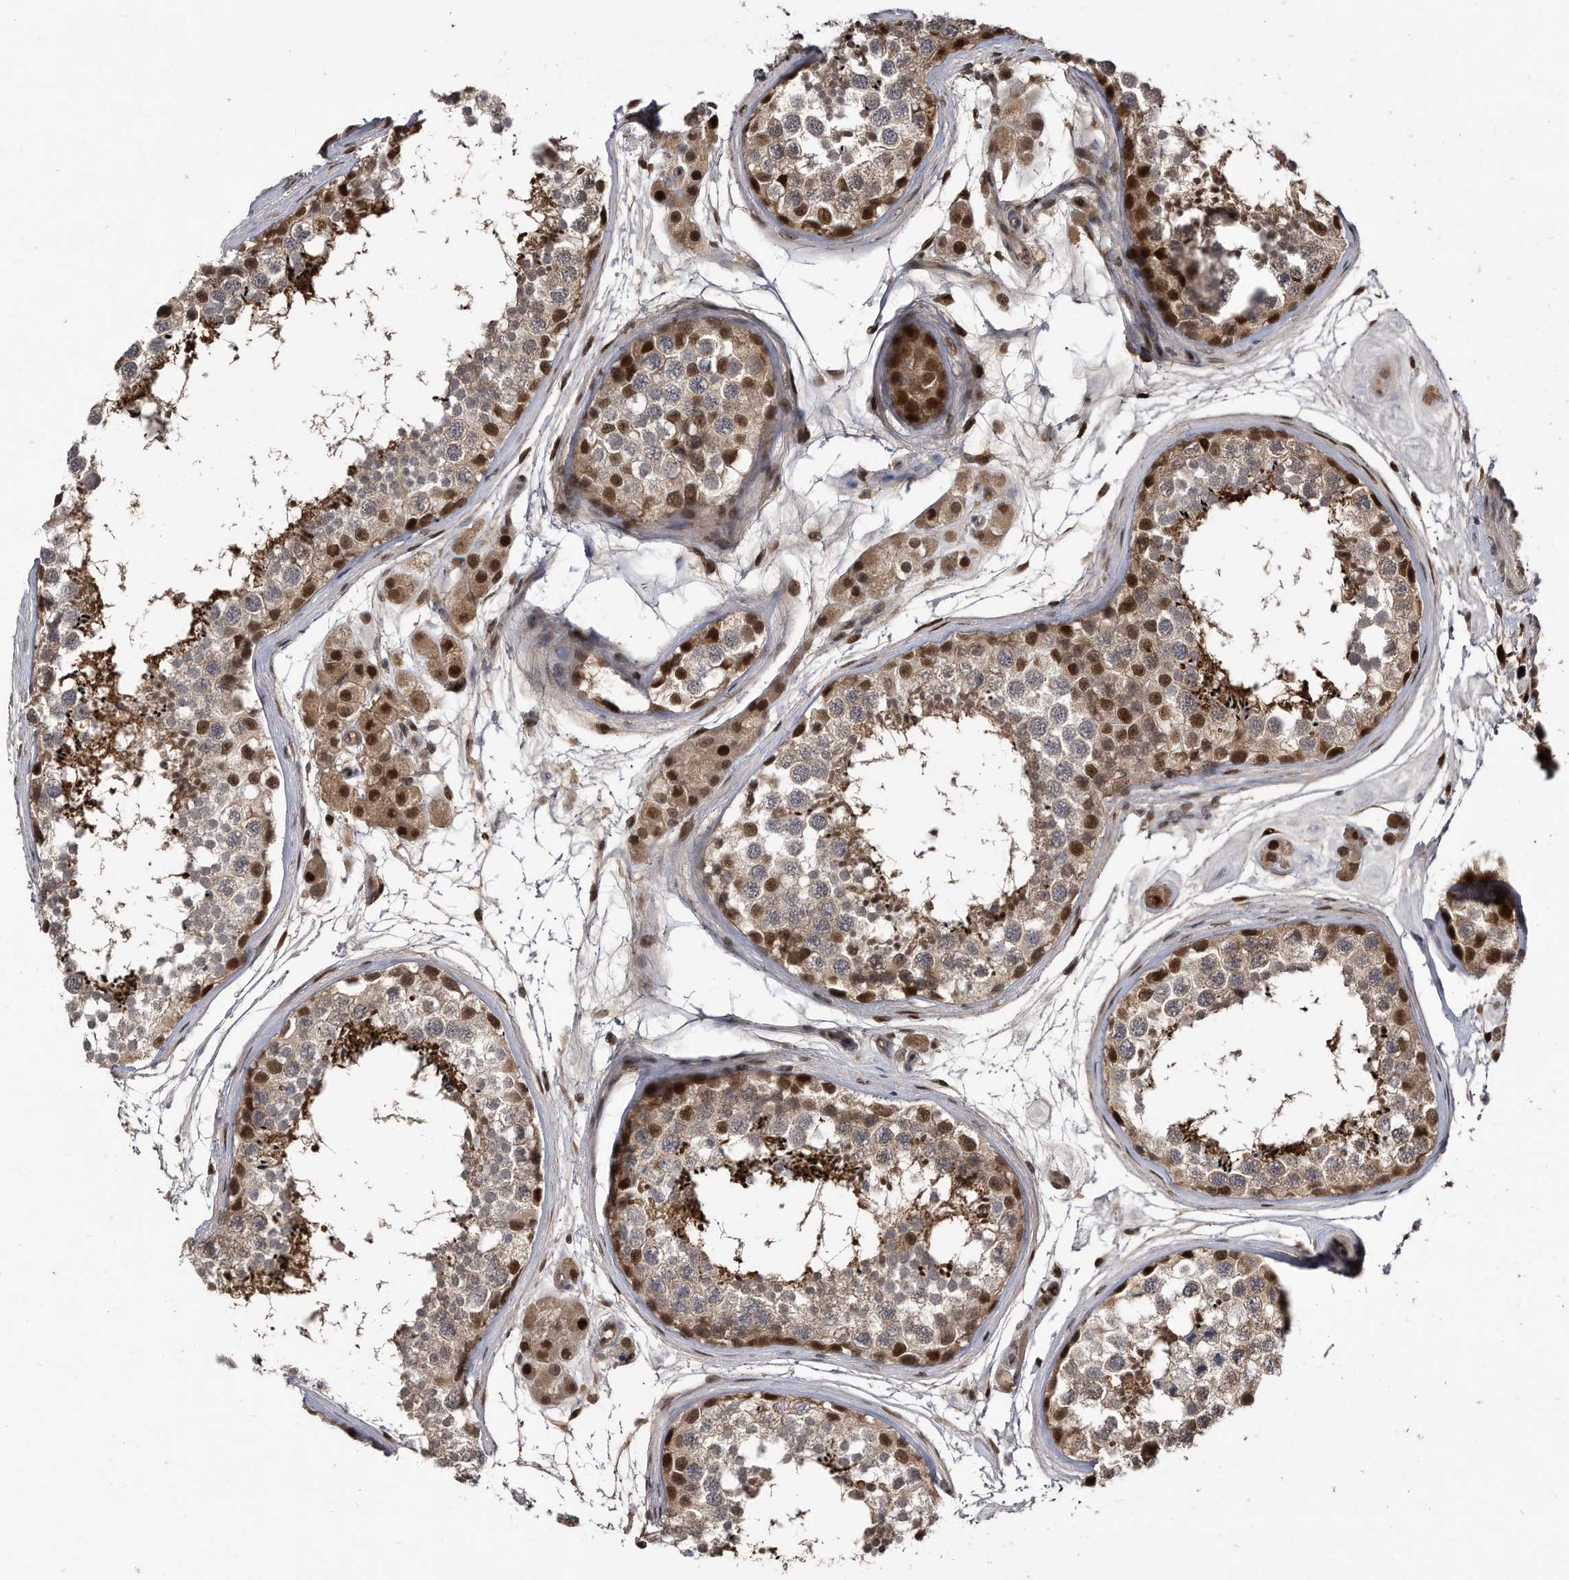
{"staining": {"intensity": "moderate", "quantity": "25%-75%", "location": "cytoplasmic/membranous,nuclear"}, "tissue": "testis", "cell_type": "Cells in seminiferous ducts", "image_type": "normal", "snomed": [{"axis": "morphology", "description": "Normal tissue, NOS"}, {"axis": "topography", "description": "Testis"}], "caption": "Moderate cytoplasmic/membranous,nuclear protein staining is appreciated in approximately 25%-75% of cells in seminiferous ducts in testis. Using DAB (brown) and hematoxylin (blue) stains, captured at high magnification using brightfield microscopy.", "gene": "RAD23B", "patient": {"sex": "male", "age": 56}}